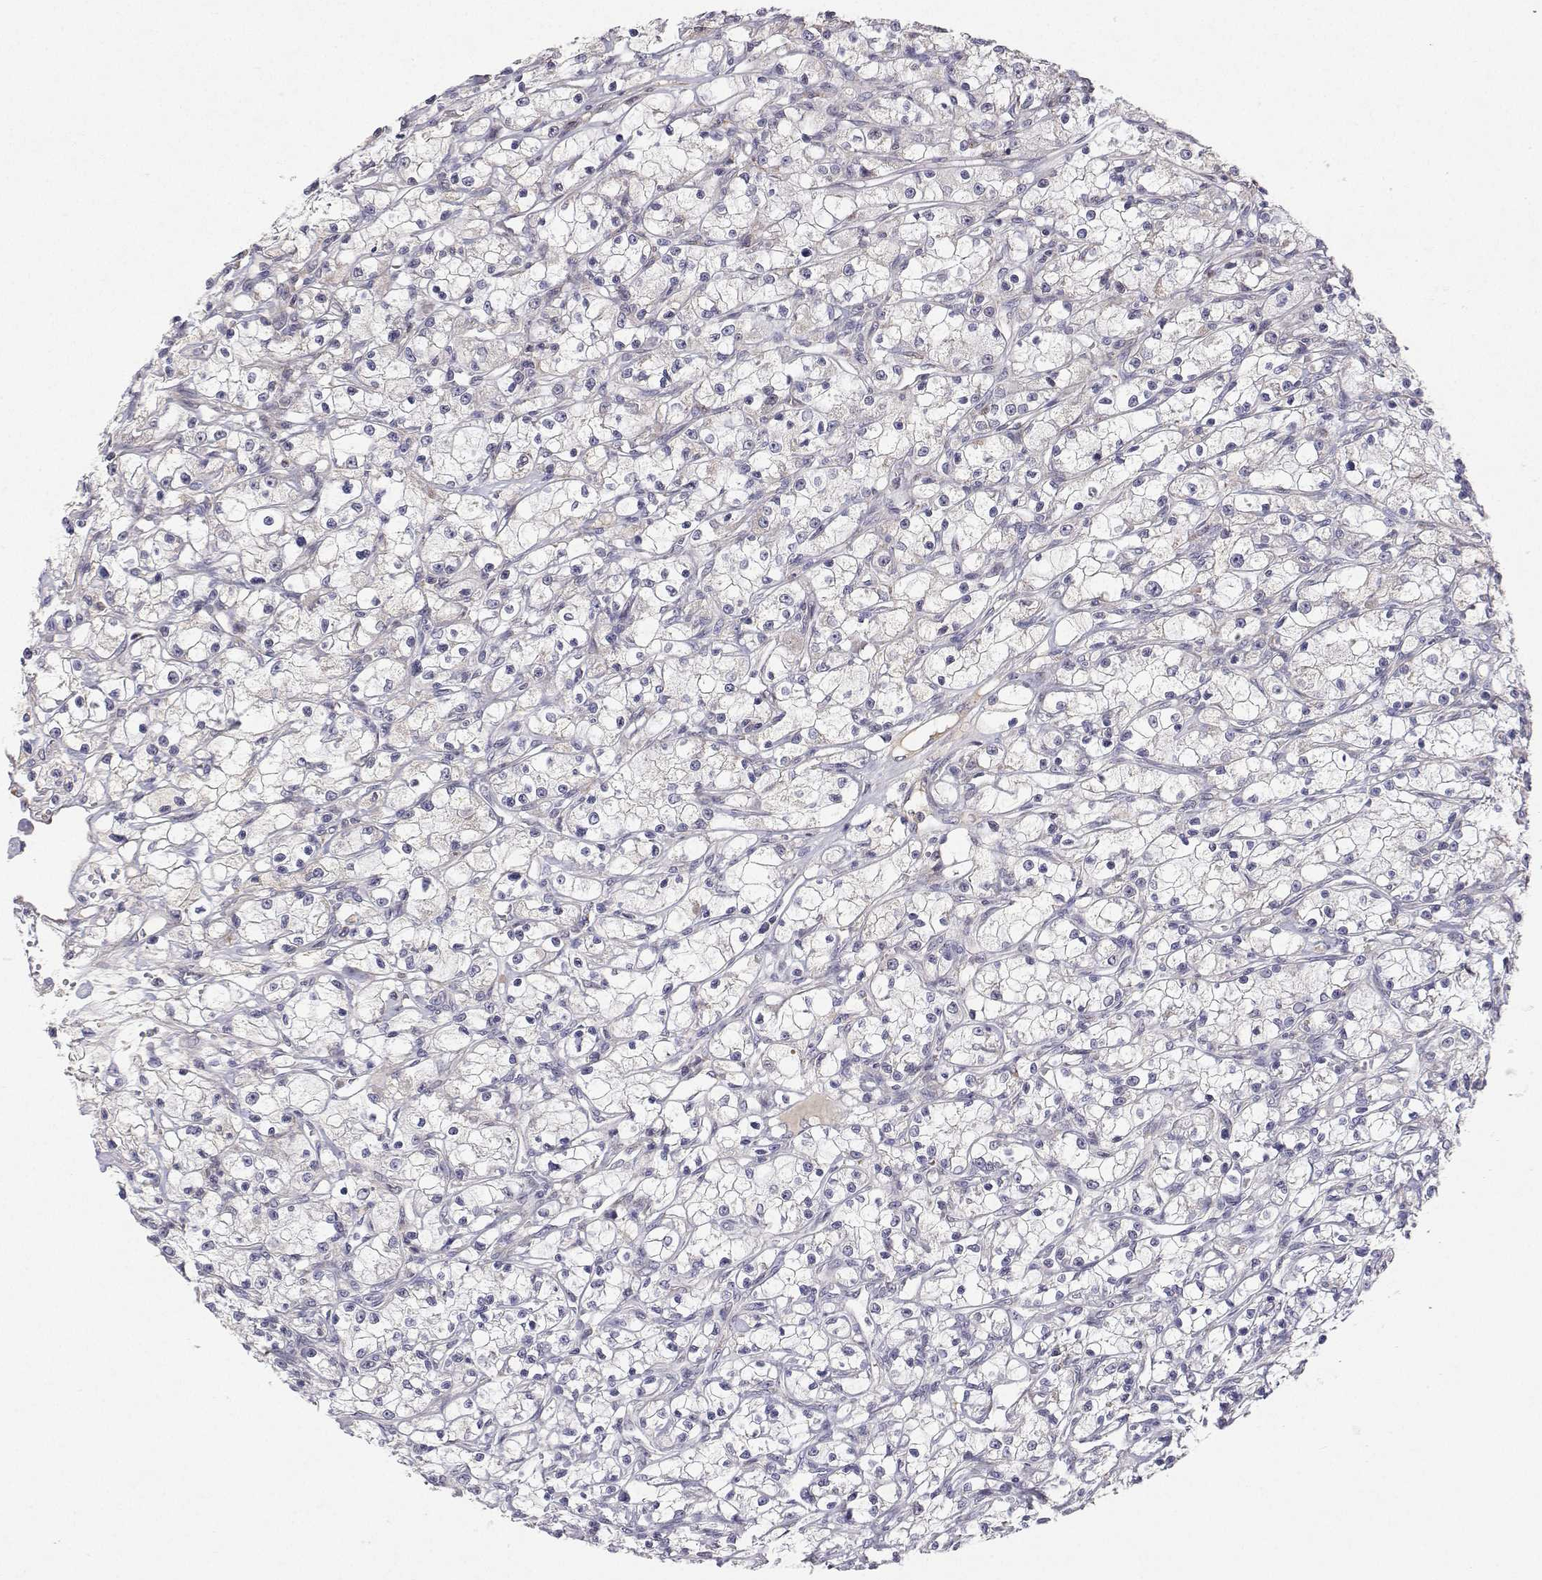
{"staining": {"intensity": "negative", "quantity": "none", "location": "none"}, "tissue": "renal cancer", "cell_type": "Tumor cells", "image_type": "cancer", "snomed": [{"axis": "morphology", "description": "Adenocarcinoma, NOS"}, {"axis": "topography", "description": "Kidney"}], "caption": "IHC of adenocarcinoma (renal) demonstrates no positivity in tumor cells. (Brightfield microscopy of DAB immunohistochemistry at high magnification).", "gene": "MRPL3", "patient": {"sex": "female", "age": 59}}